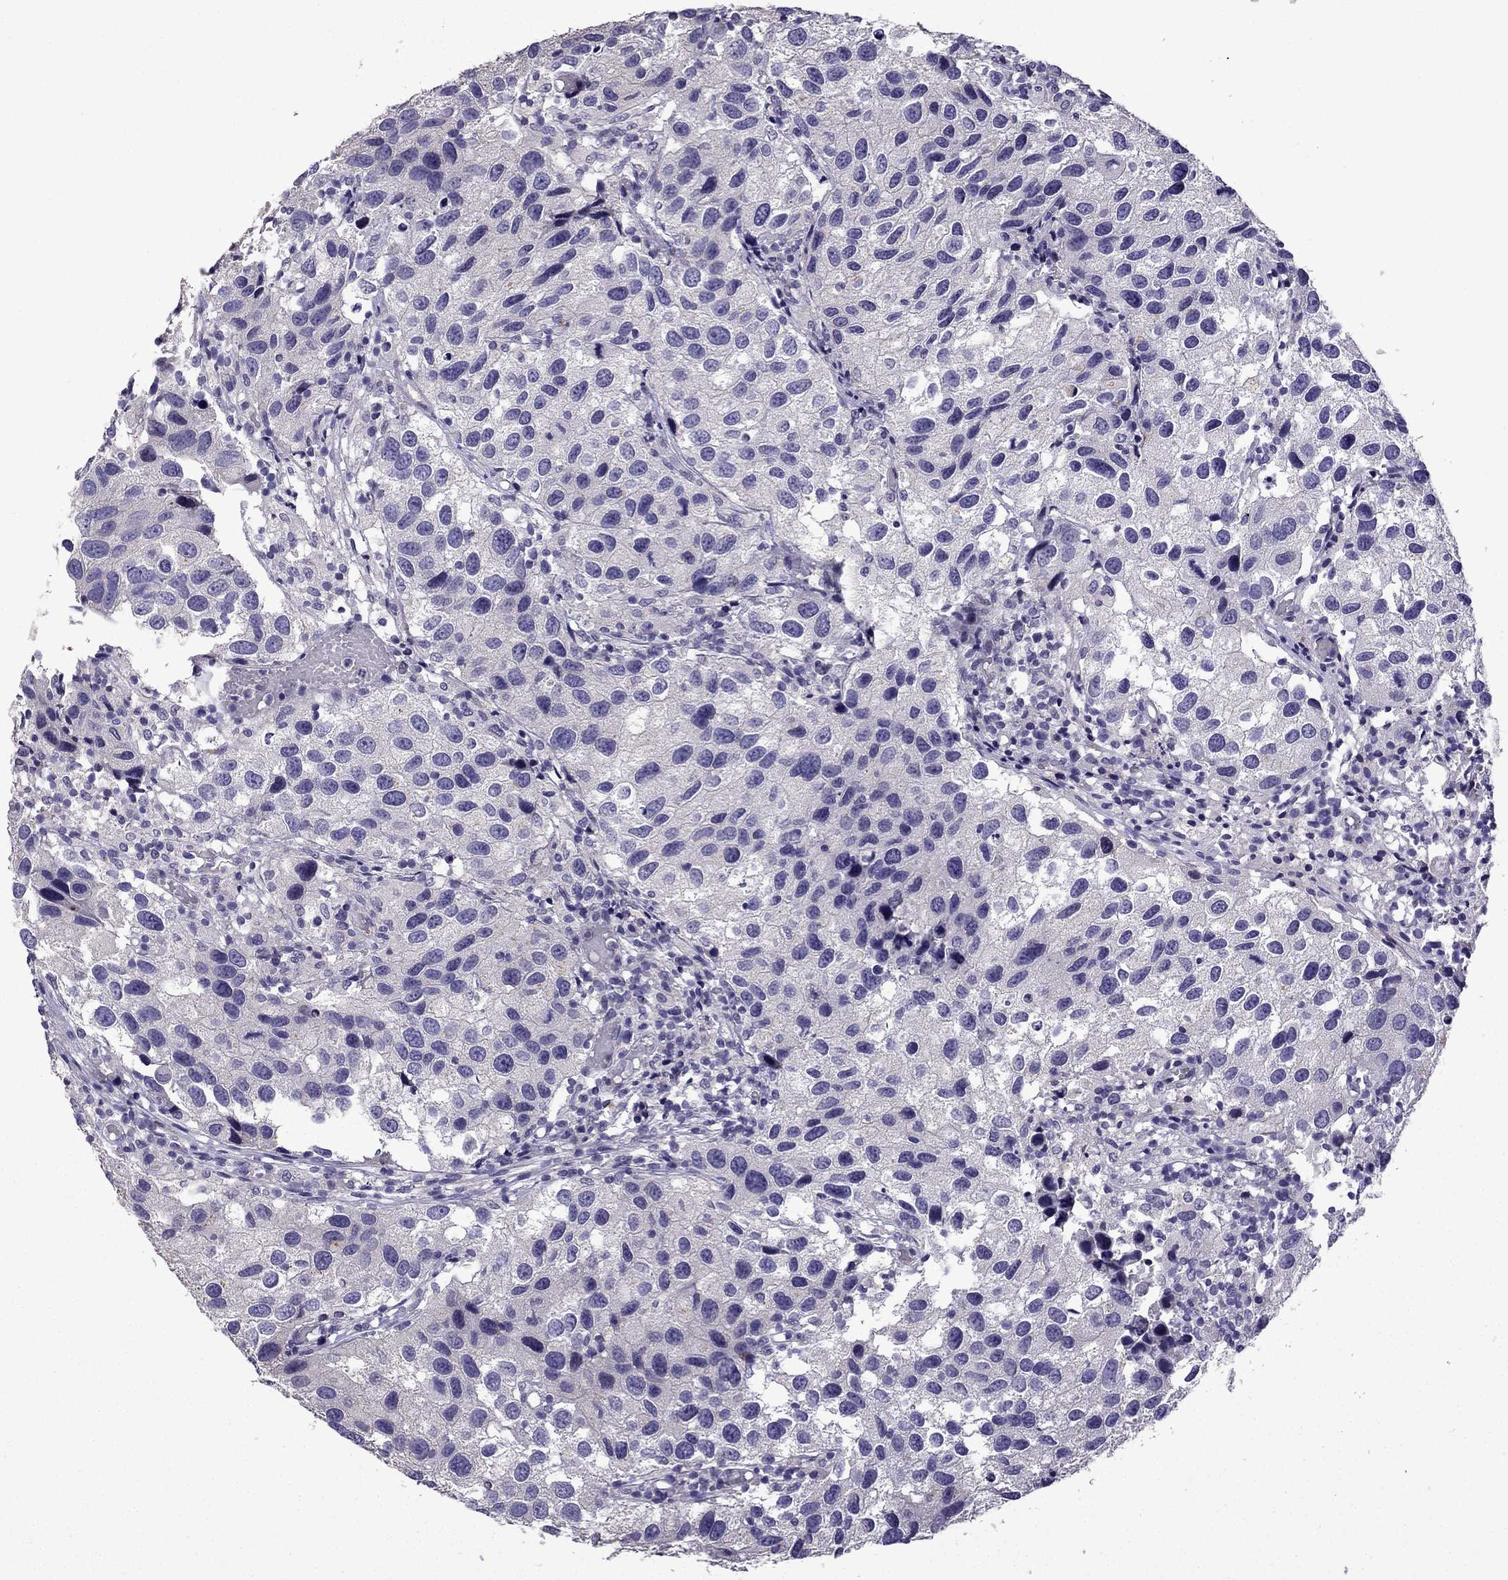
{"staining": {"intensity": "negative", "quantity": "none", "location": "none"}, "tissue": "urothelial cancer", "cell_type": "Tumor cells", "image_type": "cancer", "snomed": [{"axis": "morphology", "description": "Urothelial carcinoma, High grade"}, {"axis": "topography", "description": "Urinary bladder"}], "caption": "Immunohistochemical staining of human urothelial carcinoma (high-grade) demonstrates no significant staining in tumor cells.", "gene": "TTN", "patient": {"sex": "male", "age": 79}}